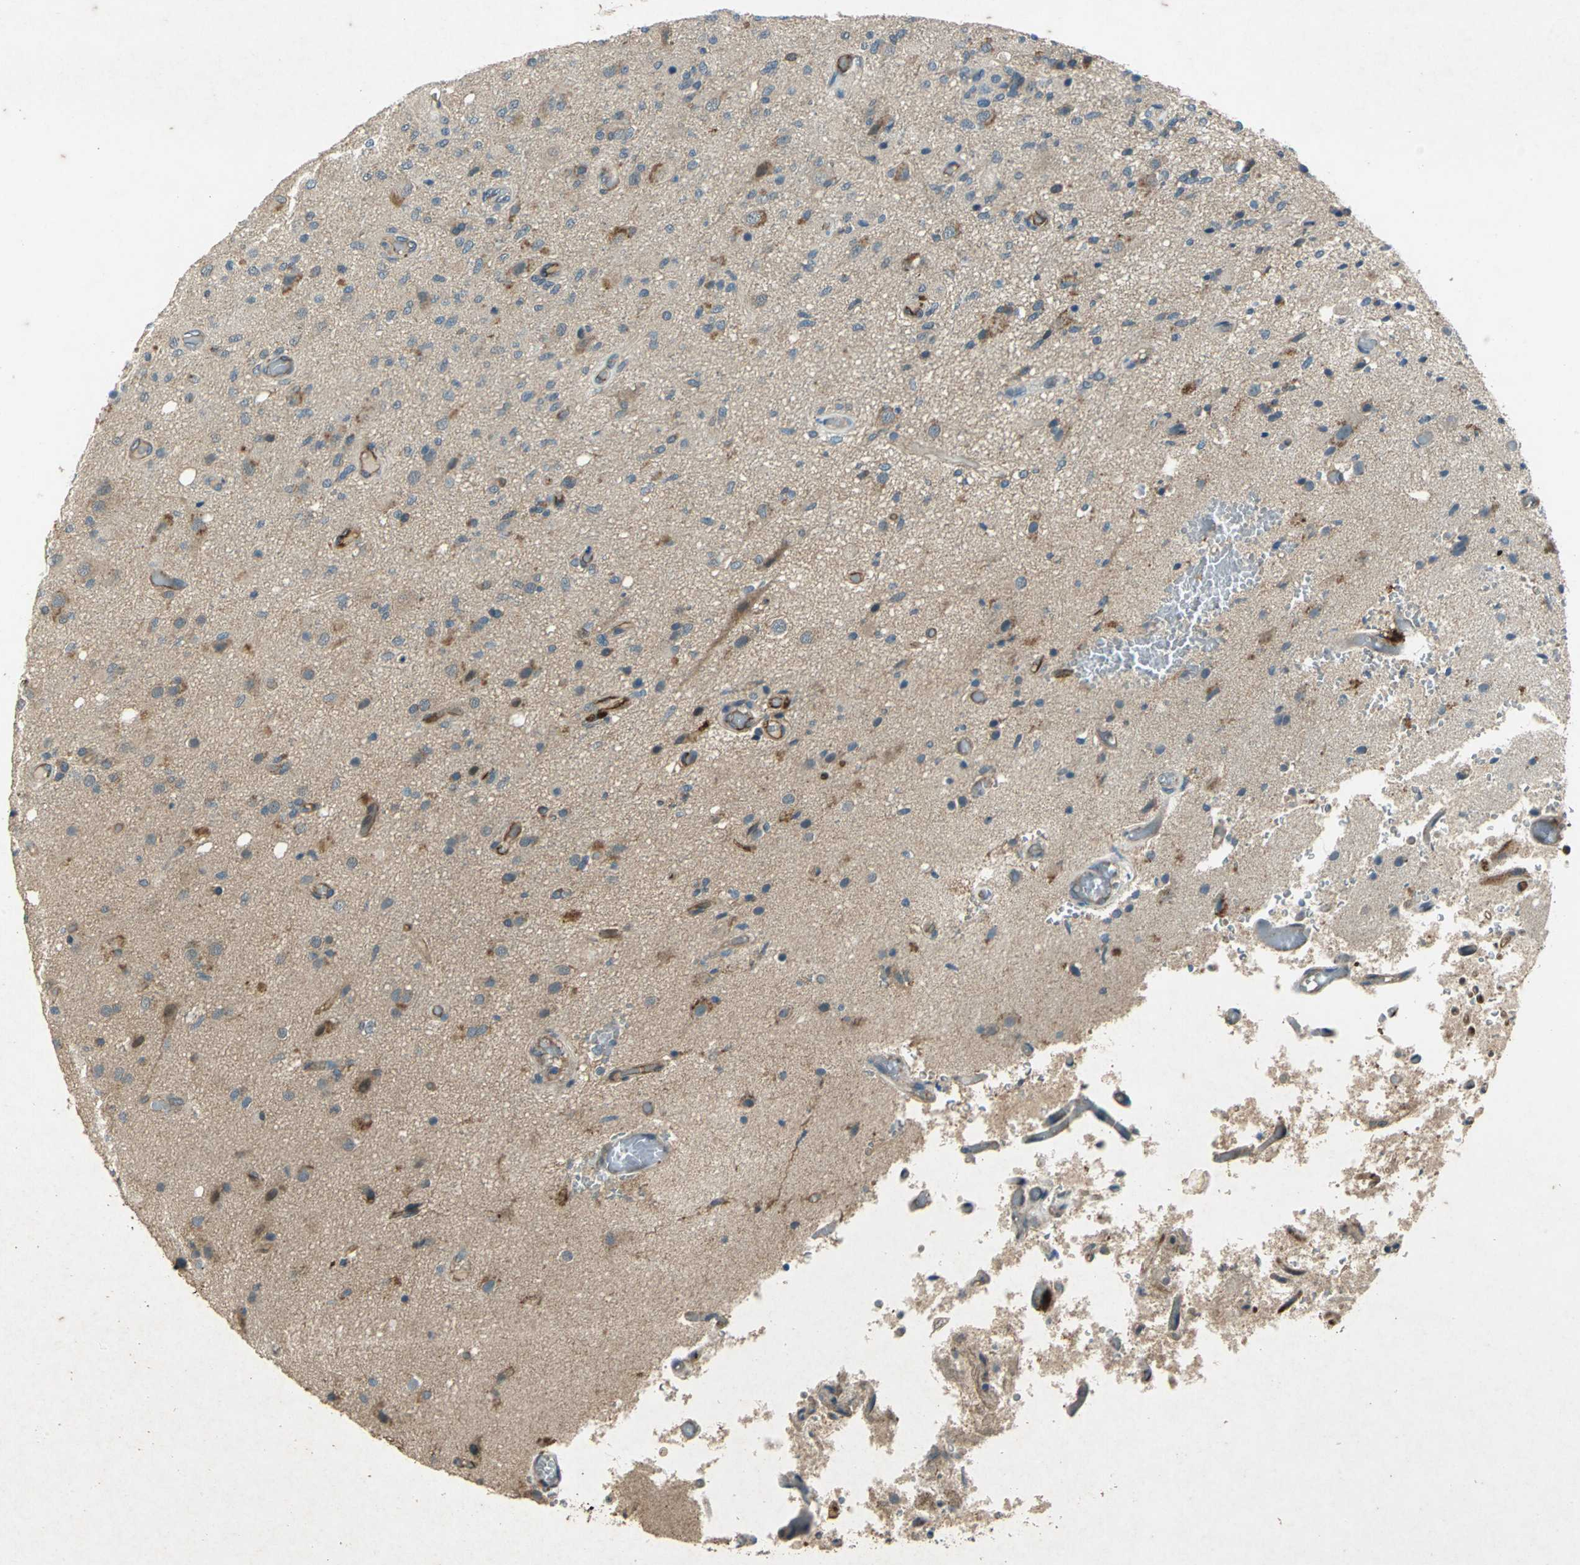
{"staining": {"intensity": "moderate", "quantity": "25%-75%", "location": "cytoplasmic/membranous"}, "tissue": "glioma", "cell_type": "Tumor cells", "image_type": "cancer", "snomed": [{"axis": "morphology", "description": "Normal tissue, NOS"}, {"axis": "morphology", "description": "Glioma, malignant, High grade"}, {"axis": "topography", "description": "Cerebral cortex"}], "caption": "A histopathology image of high-grade glioma (malignant) stained for a protein shows moderate cytoplasmic/membranous brown staining in tumor cells.", "gene": "EMCN", "patient": {"sex": "male", "age": 77}}